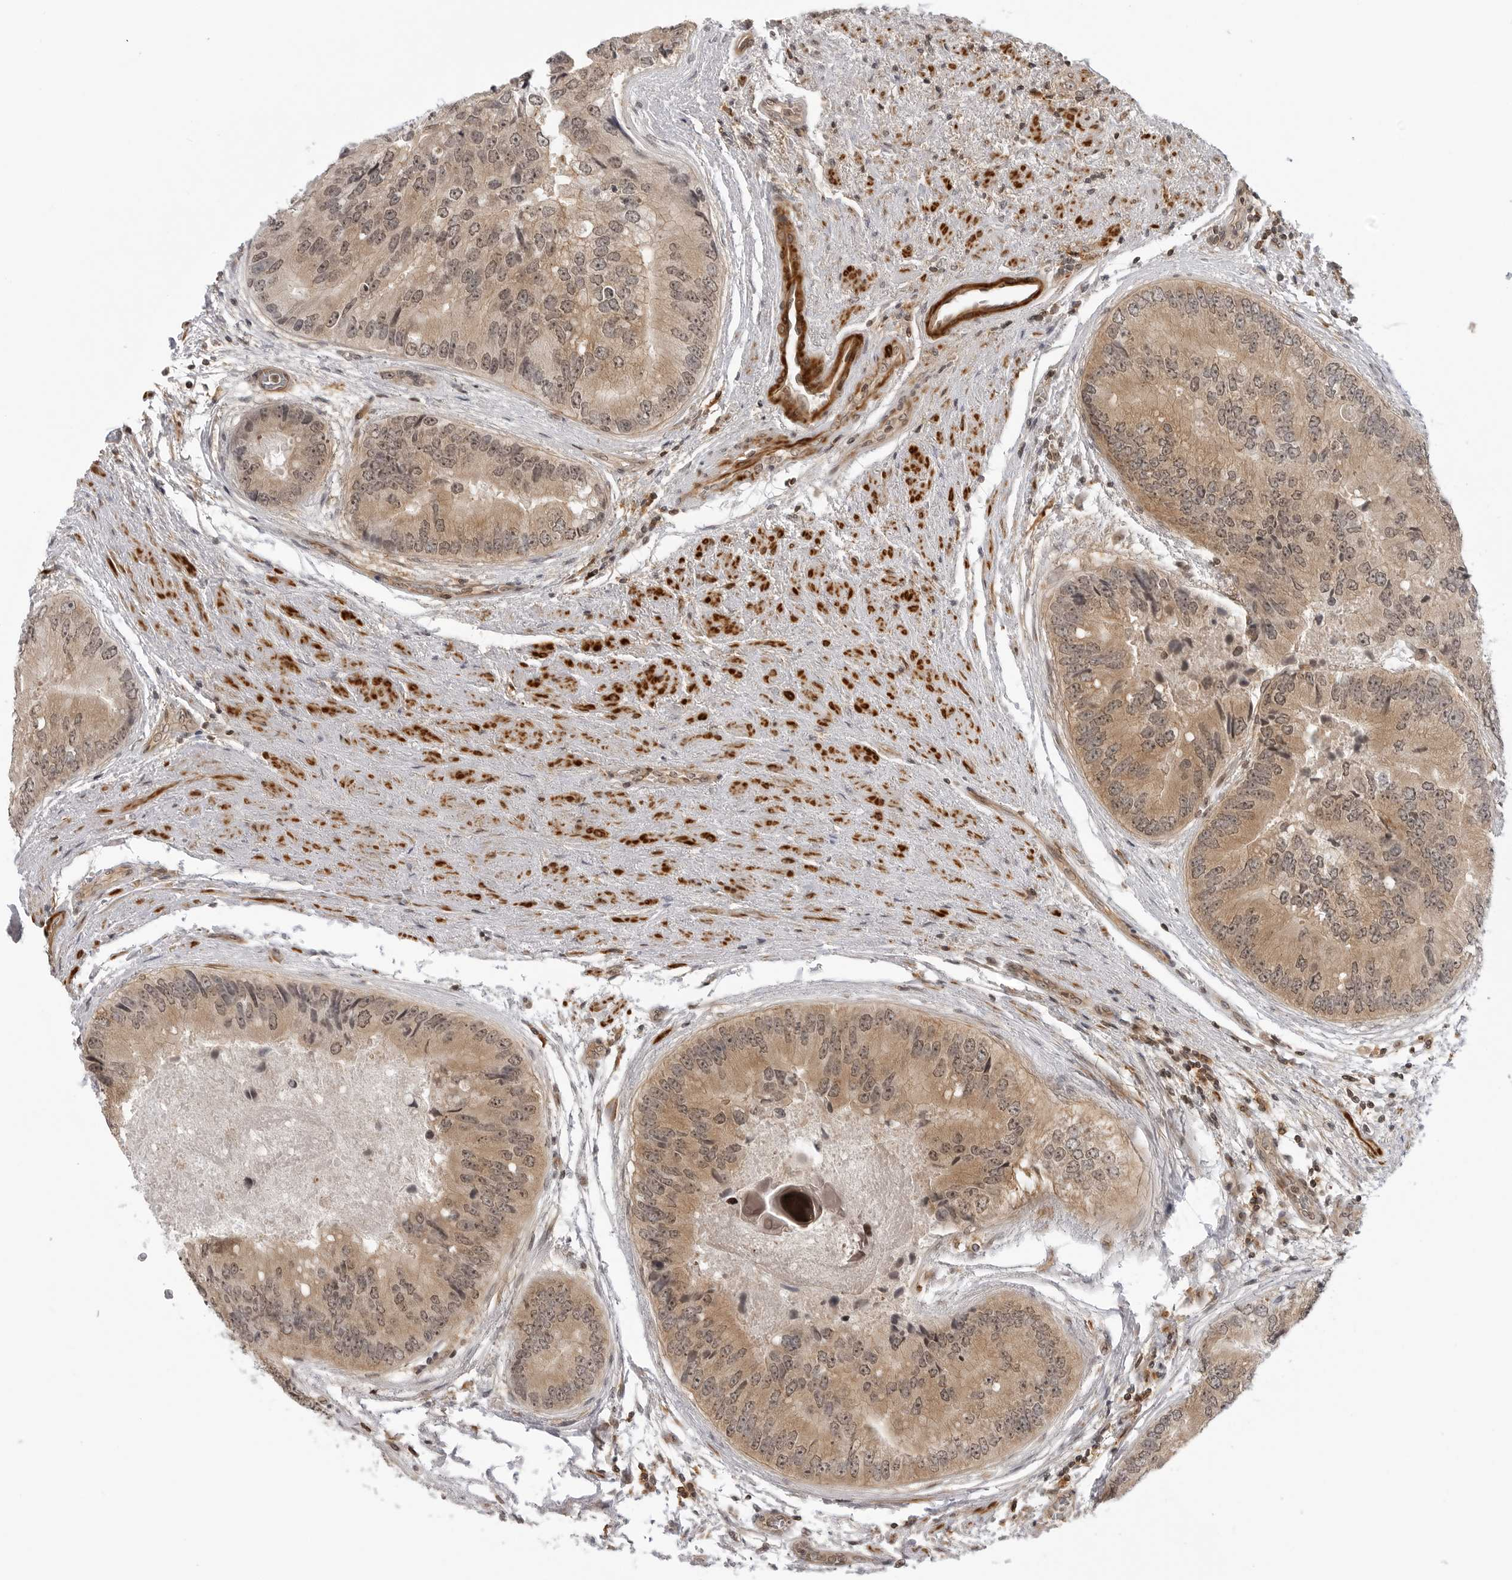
{"staining": {"intensity": "moderate", "quantity": ">75%", "location": "cytoplasmic/membranous,nuclear"}, "tissue": "prostate cancer", "cell_type": "Tumor cells", "image_type": "cancer", "snomed": [{"axis": "morphology", "description": "Adenocarcinoma, High grade"}, {"axis": "topography", "description": "Prostate"}], "caption": "A brown stain shows moderate cytoplasmic/membranous and nuclear staining of a protein in prostate cancer (high-grade adenocarcinoma) tumor cells. (IHC, brightfield microscopy, high magnification).", "gene": "MAP2K5", "patient": {"sex": "male", "age": 70}}